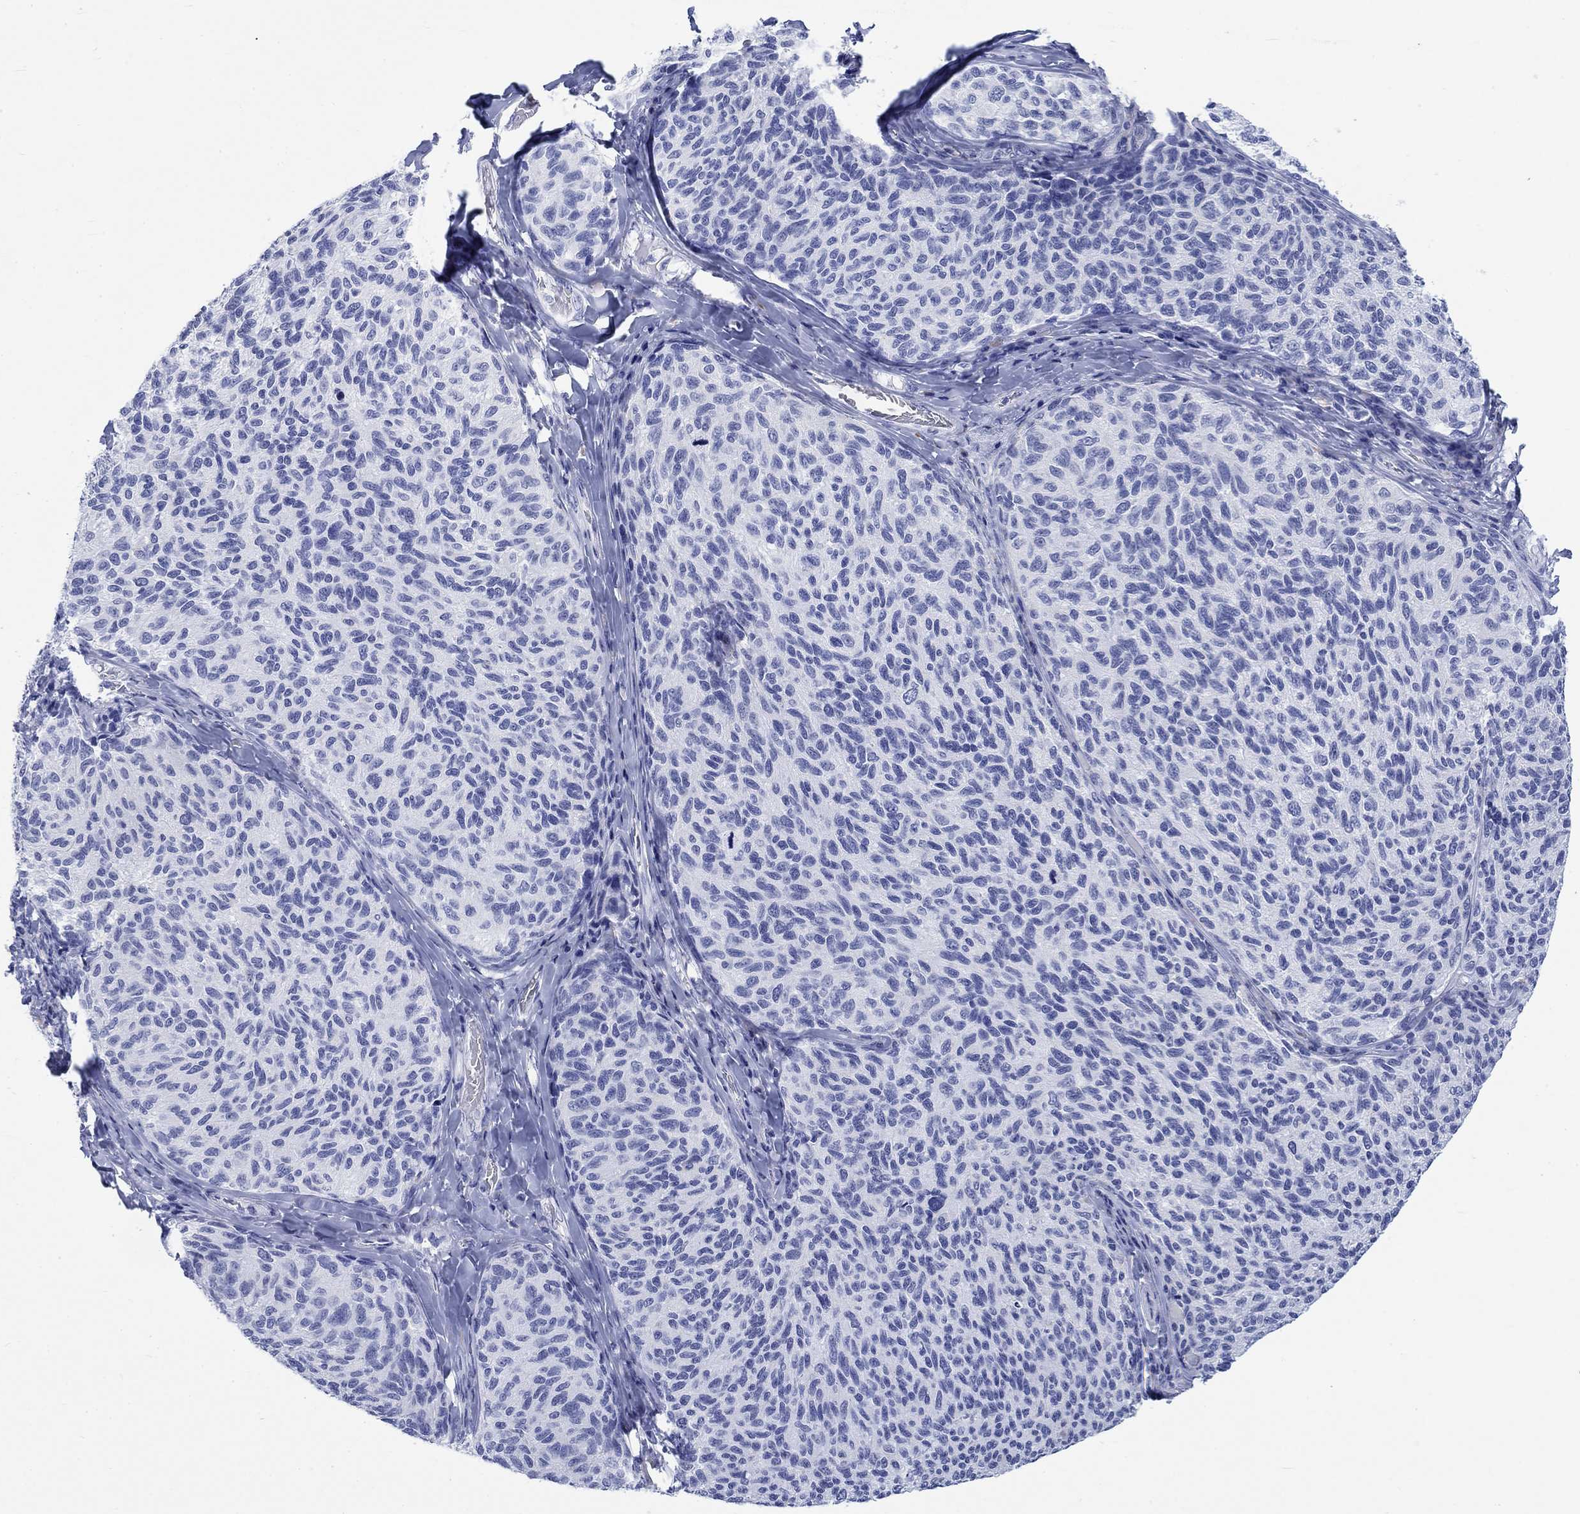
{"staining": {"intensity": "negative", "quantity": "none", "location": "none"}, "tissue": "melanoma", "cell_type": "Tumor cells", "image_type": "cancer", "snomed": [{"axis": "morphology", "description": "Malignant melanoma, NOS"}, {"axis": "topography", "description": "Skin"}], "caption": "A high-resolution photomicrograph shows IHC staining of melanoma, which displays no significant expression in tumor cells. (DAB (3,3'-diaminobenzidine) immunohistochemistry visualized using brightfield microscopy, high magnification).", "gene": "KRT76", "patient": {"sex": "female", "age": 73}}